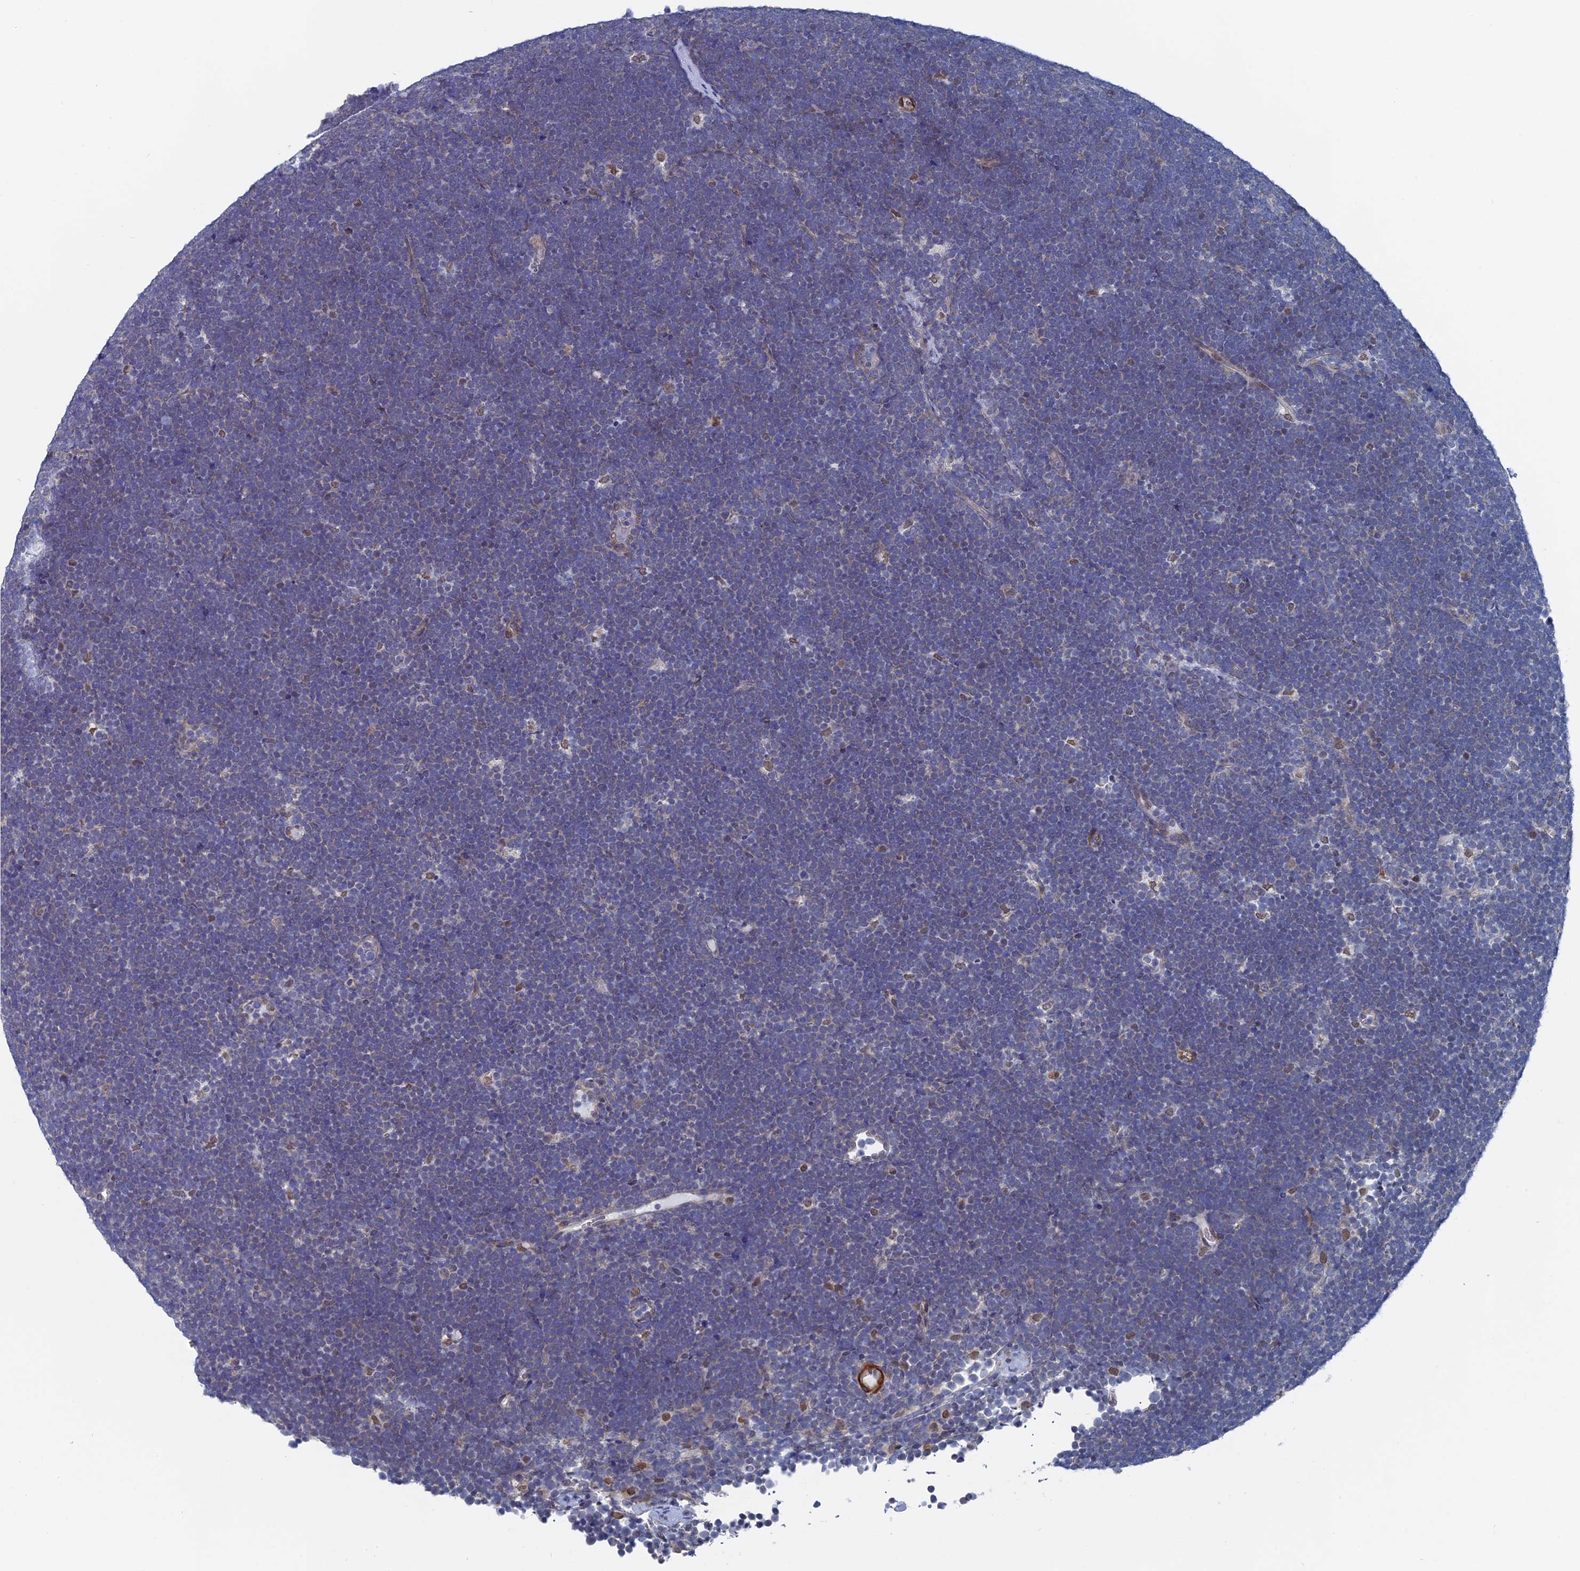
{"staining": {"intensity": "negative", "quantity": "none", "location": "none"}, "tissue": "lymphoma", "cell_type": "Tumor cells", "image_type": "cancer", "snomed": [{"axis": "morphology", "description": "Malignant lymphoma, non-Hodgkin's type, High grade"}, {"axis": "topography", "description": "Lymph node"}], "caption": "The immunohistochemistry (IHC) image has no significant expression in tumor cells of lymphoma tissue.", "gene": "MTRF1", "patient": {"sex": "male", "age": 13}}